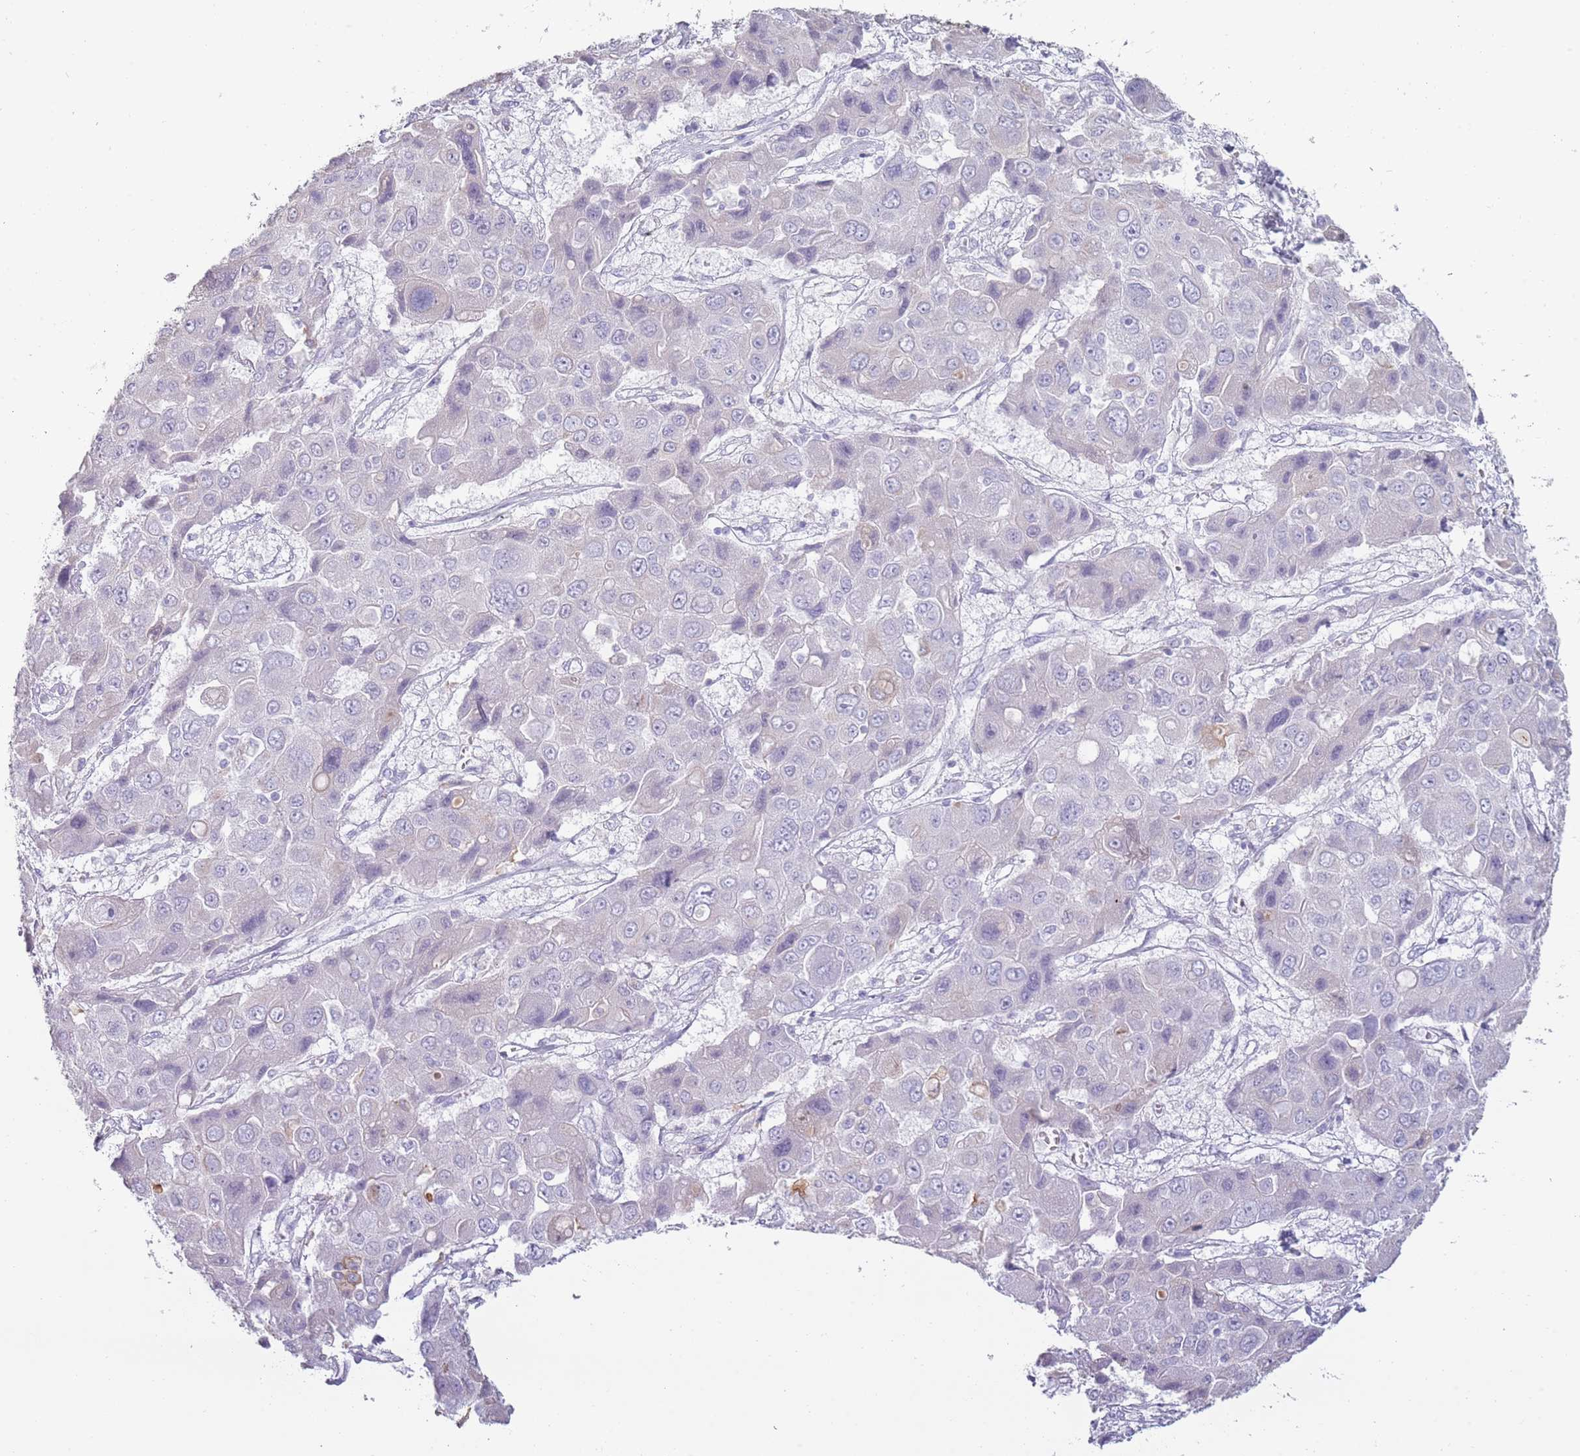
{"staining": {"intensity": "negative", "quantity": "none", "location": "none"}, "tissue": "liver cancer", "cell_type": "Tumor cells", "image_type": "cancer", "snomed": [{"axis": "morphology", "description": "Cholangiocarcinoma"}, {"axis": "topography", "description": "Liver"}], "caption": "Liver cancer (cholangiocarcinoma) was stained to show a protein in brown. There is no significant staining in tumor cells. Brightfield microscopy of immunohistochemistry (IHC) stained with DAB (brown) and hematoxylin (blue), captured at high magnification.", "gene": "COLEC12", "patient": {"sex": "male", "age": 67}}